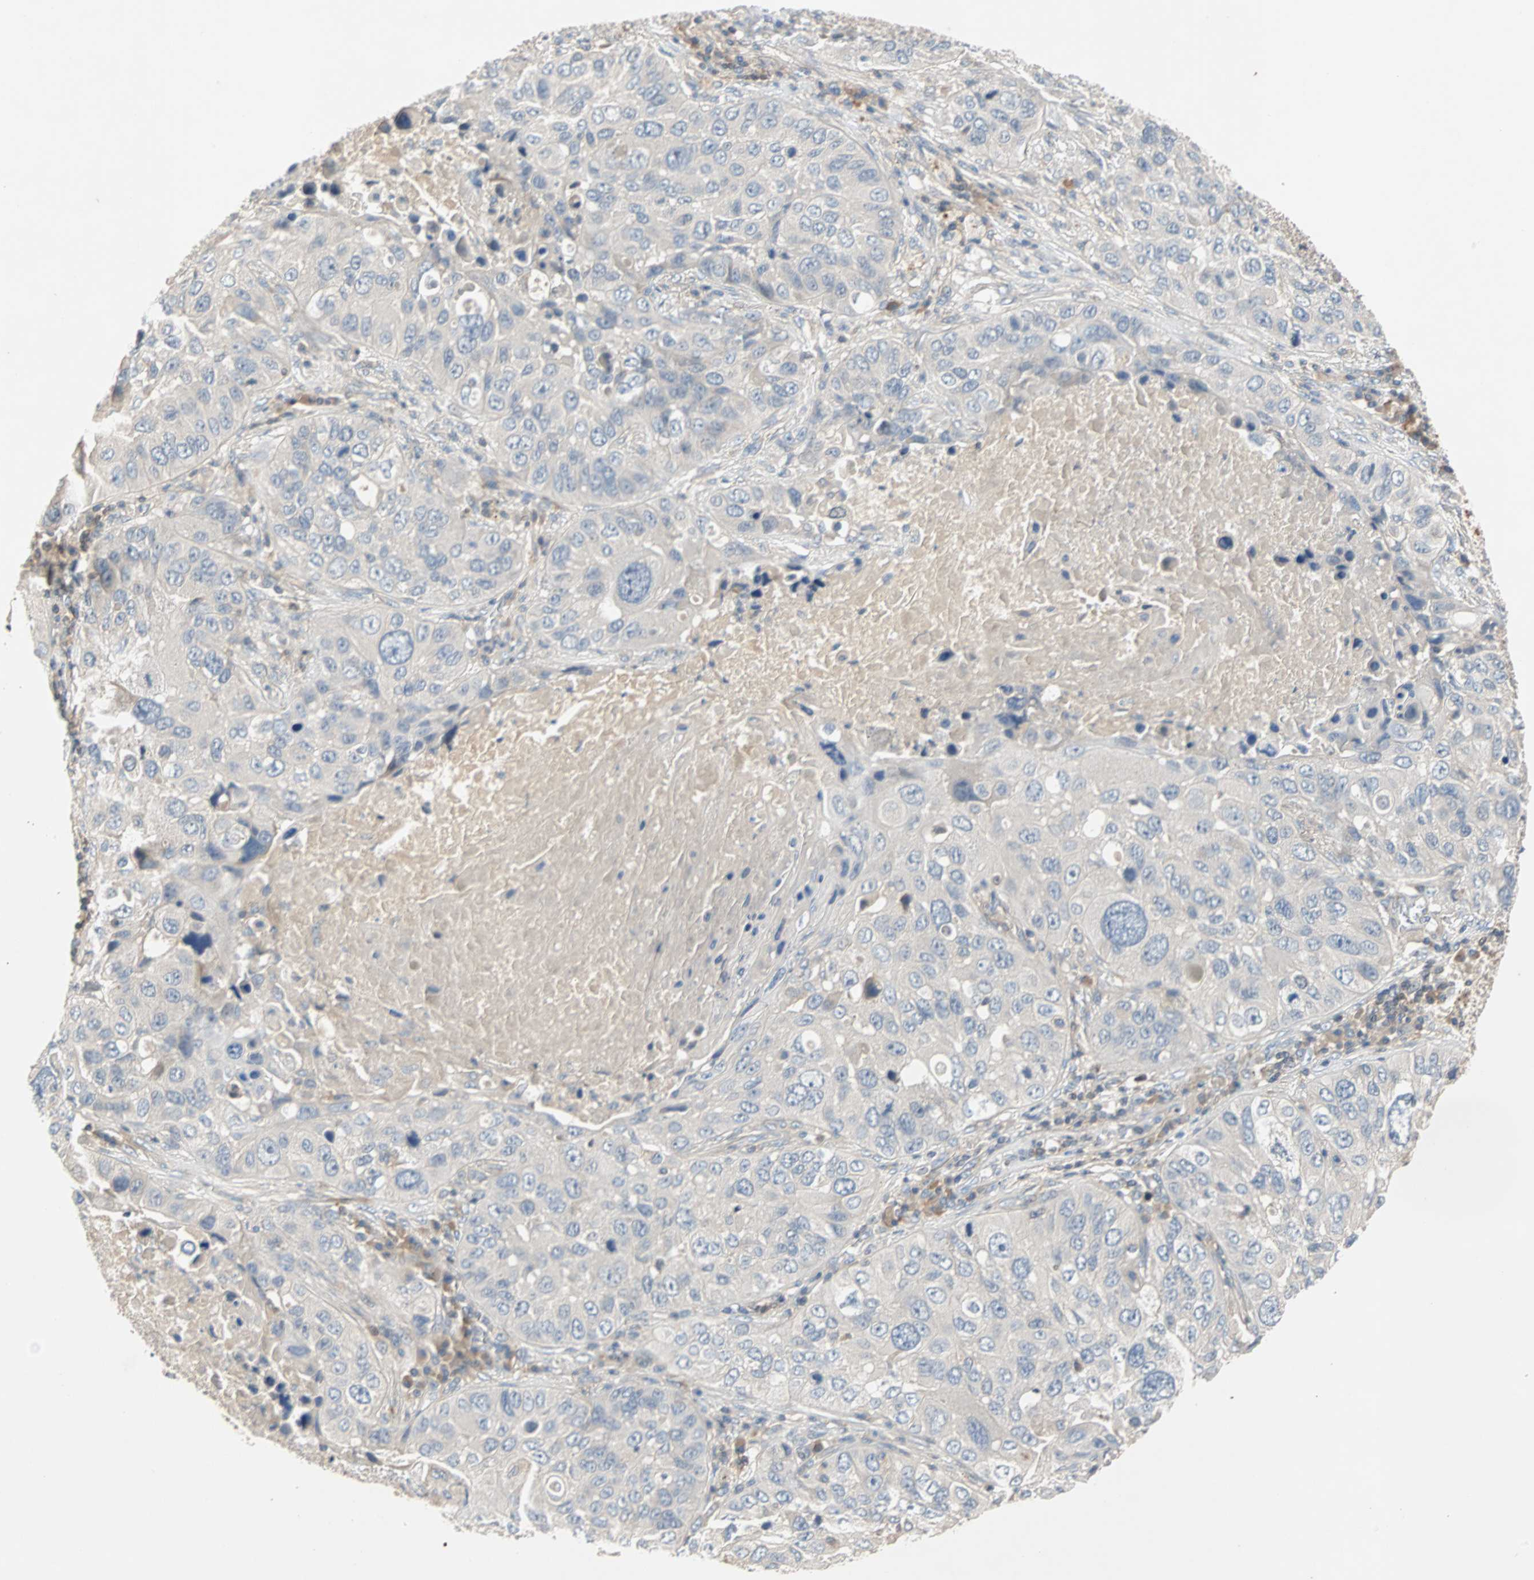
{"staining": {"intensity": "negative", "quantity": "none", "location": "none"}, "tissue": "lung cancer", "cell_type": "Tumor cells", "image_type": "cancer", "snomed": [{"axis": "morphology", "description": "Squamous cell carcinoma, NOS"}, {"axis": "topography", "description": "Lung"}], "caption": "A high-resolution micrograph shows IHC staining of lung cancer, which reveals no significant expression in tumor cells.", "gene": "MAP4K1", "patient": {"sex": "male", "age": 57}}